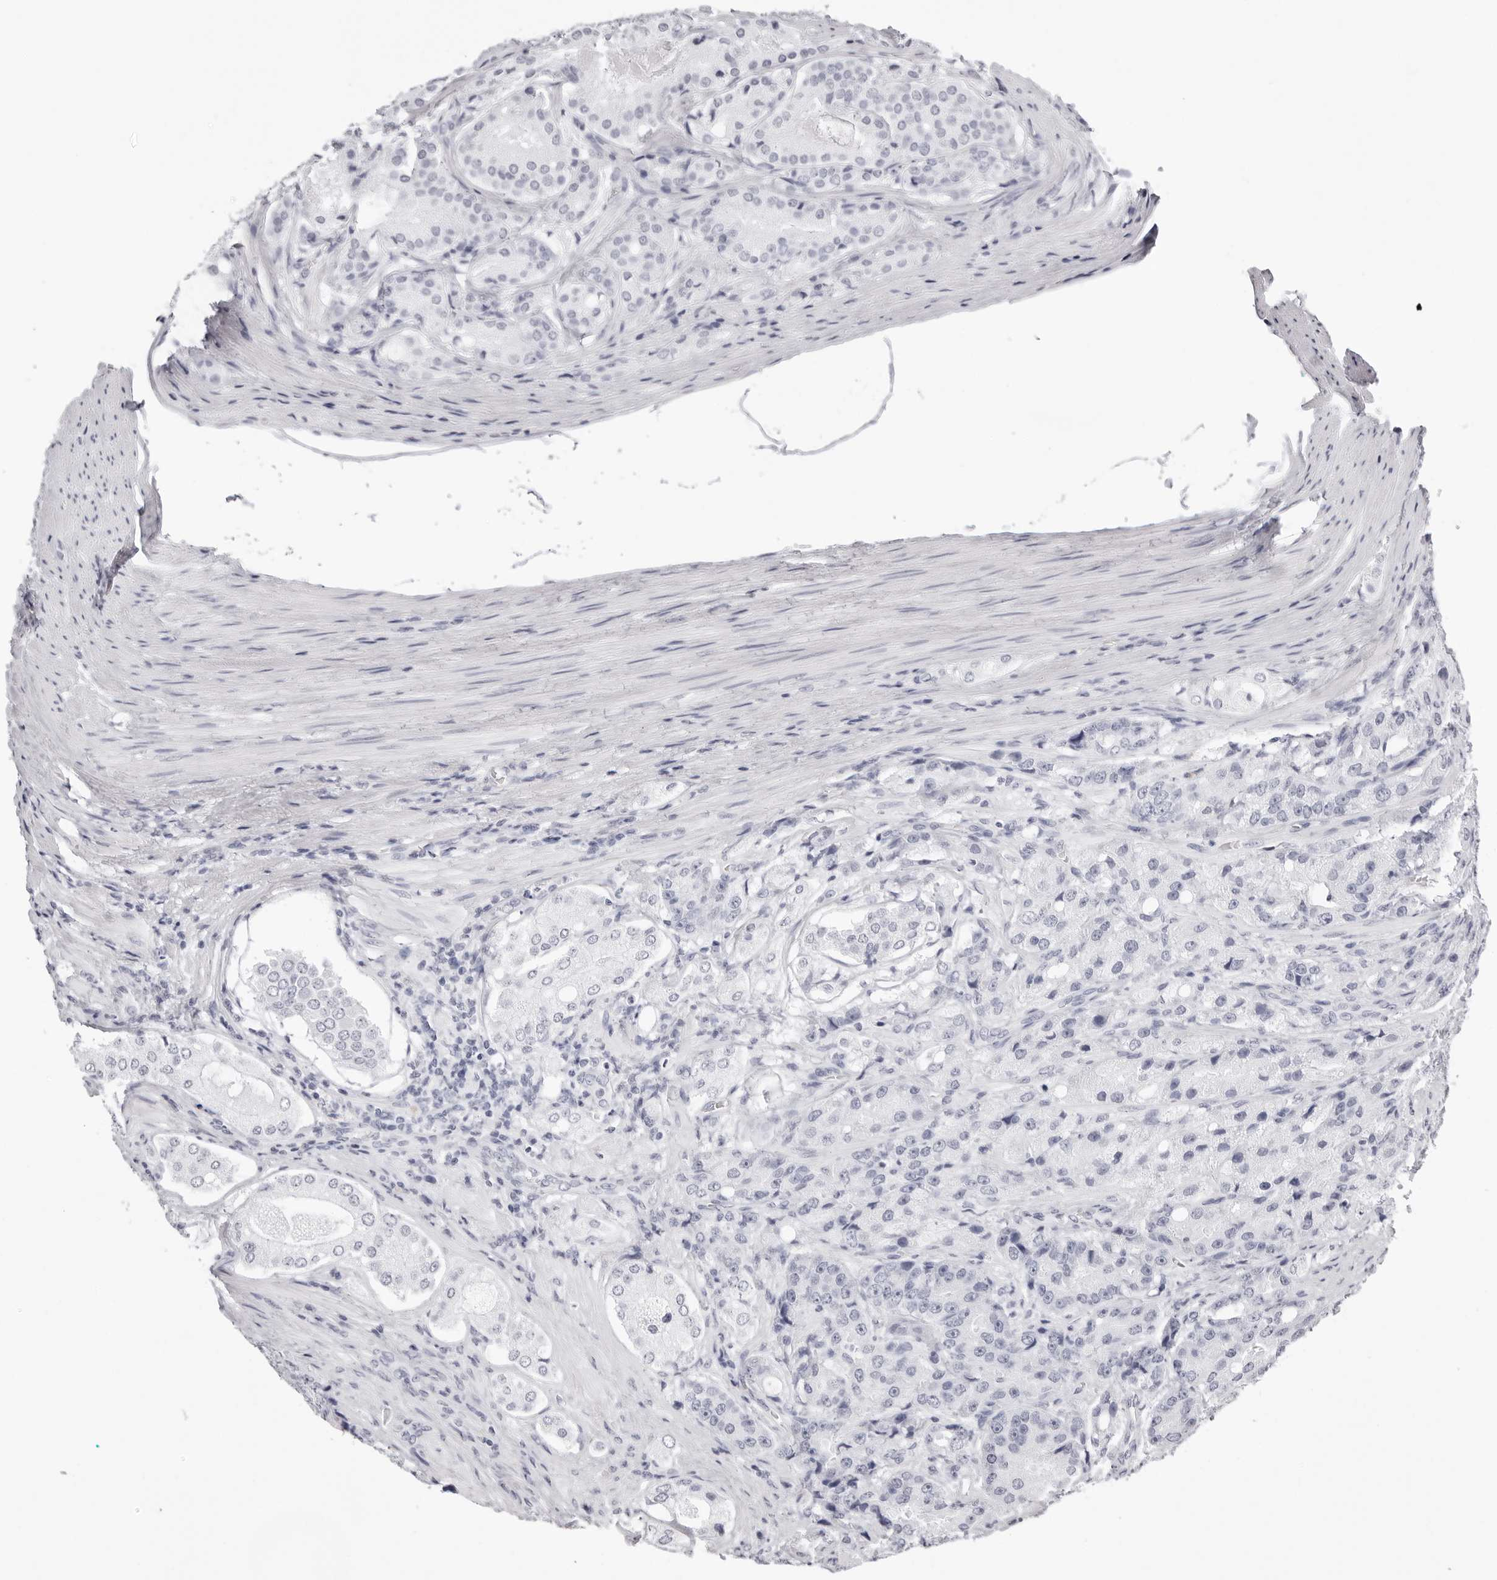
{"staining": {"intensity": "negative", "quantity": "none", "location": "none"}, "tissue": "prostate cancer", "cell_type": "Tumor cells", "image_type": "cancer", "snomed": [{"axis": "morphology", "description": "Adenocarcinoma, High grade"}, {"axis": "topography", "description": "Prostate"}], "caption": "Tumor cells are negative for protein expression in human prostate adenocarcinoma (high-grade).", "gene": "RHO", "patient": {"sex": "male", "age": 60}}